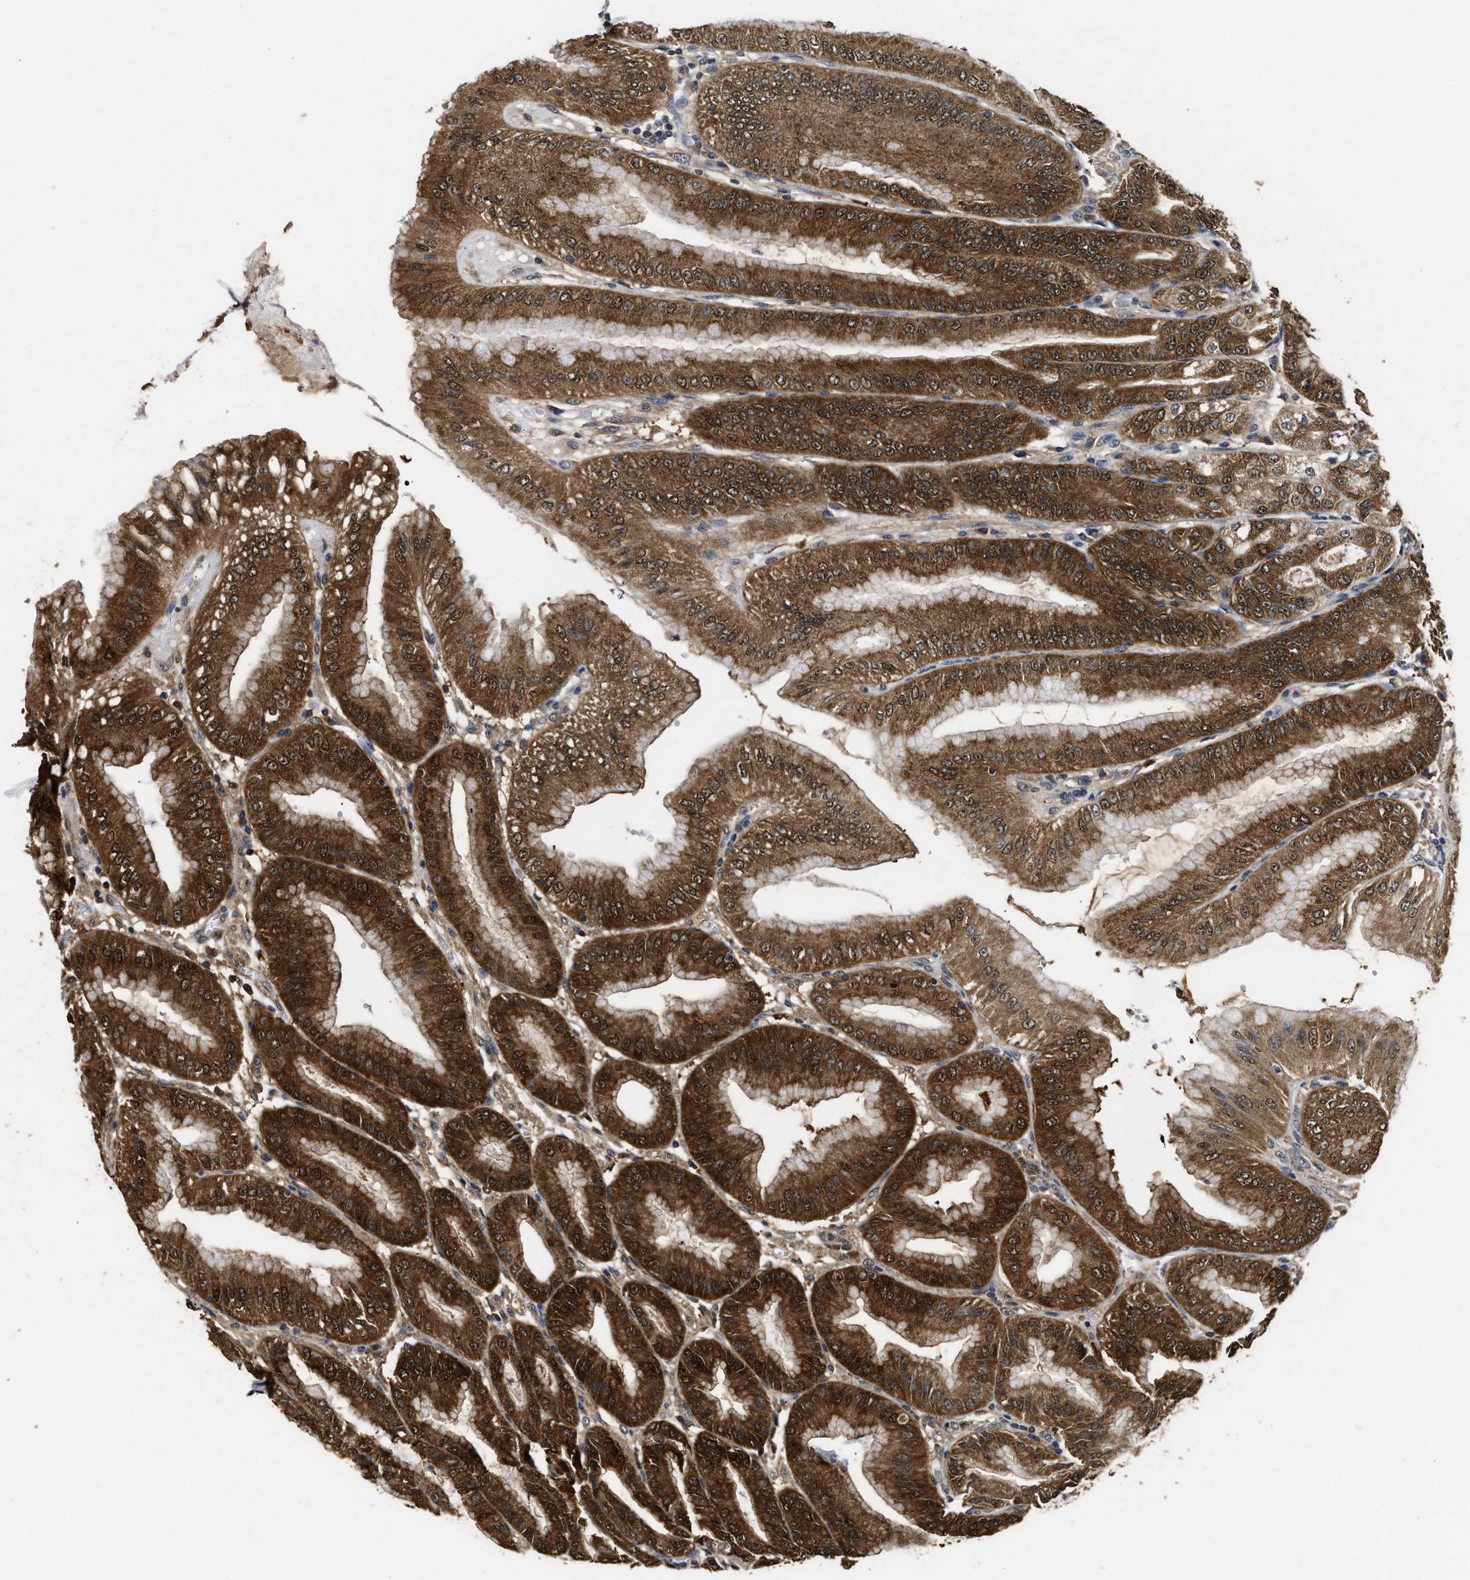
{"staining": {"intensity": "strong", "quantity": ">75%", "location": "cytoplasmic/membranous,nuclear"}, "tissue": "stomach", "cell_type": "Glandular cells", "image_type": "normal", "snomed": [{"axis": "morphology", "description": "Normal tissue, NOS"}, {"axis": "topography", "description": "Stomach, lower"}], "caption": "Immunohistochemical staining of unremarkable human stomach exhibits high levels of strong cytoplasmic/membranous,nuclear expression in about >75% of glandular cells.", "gene": "ACAT2", "patient": {"sex": "male", "age": 71}}